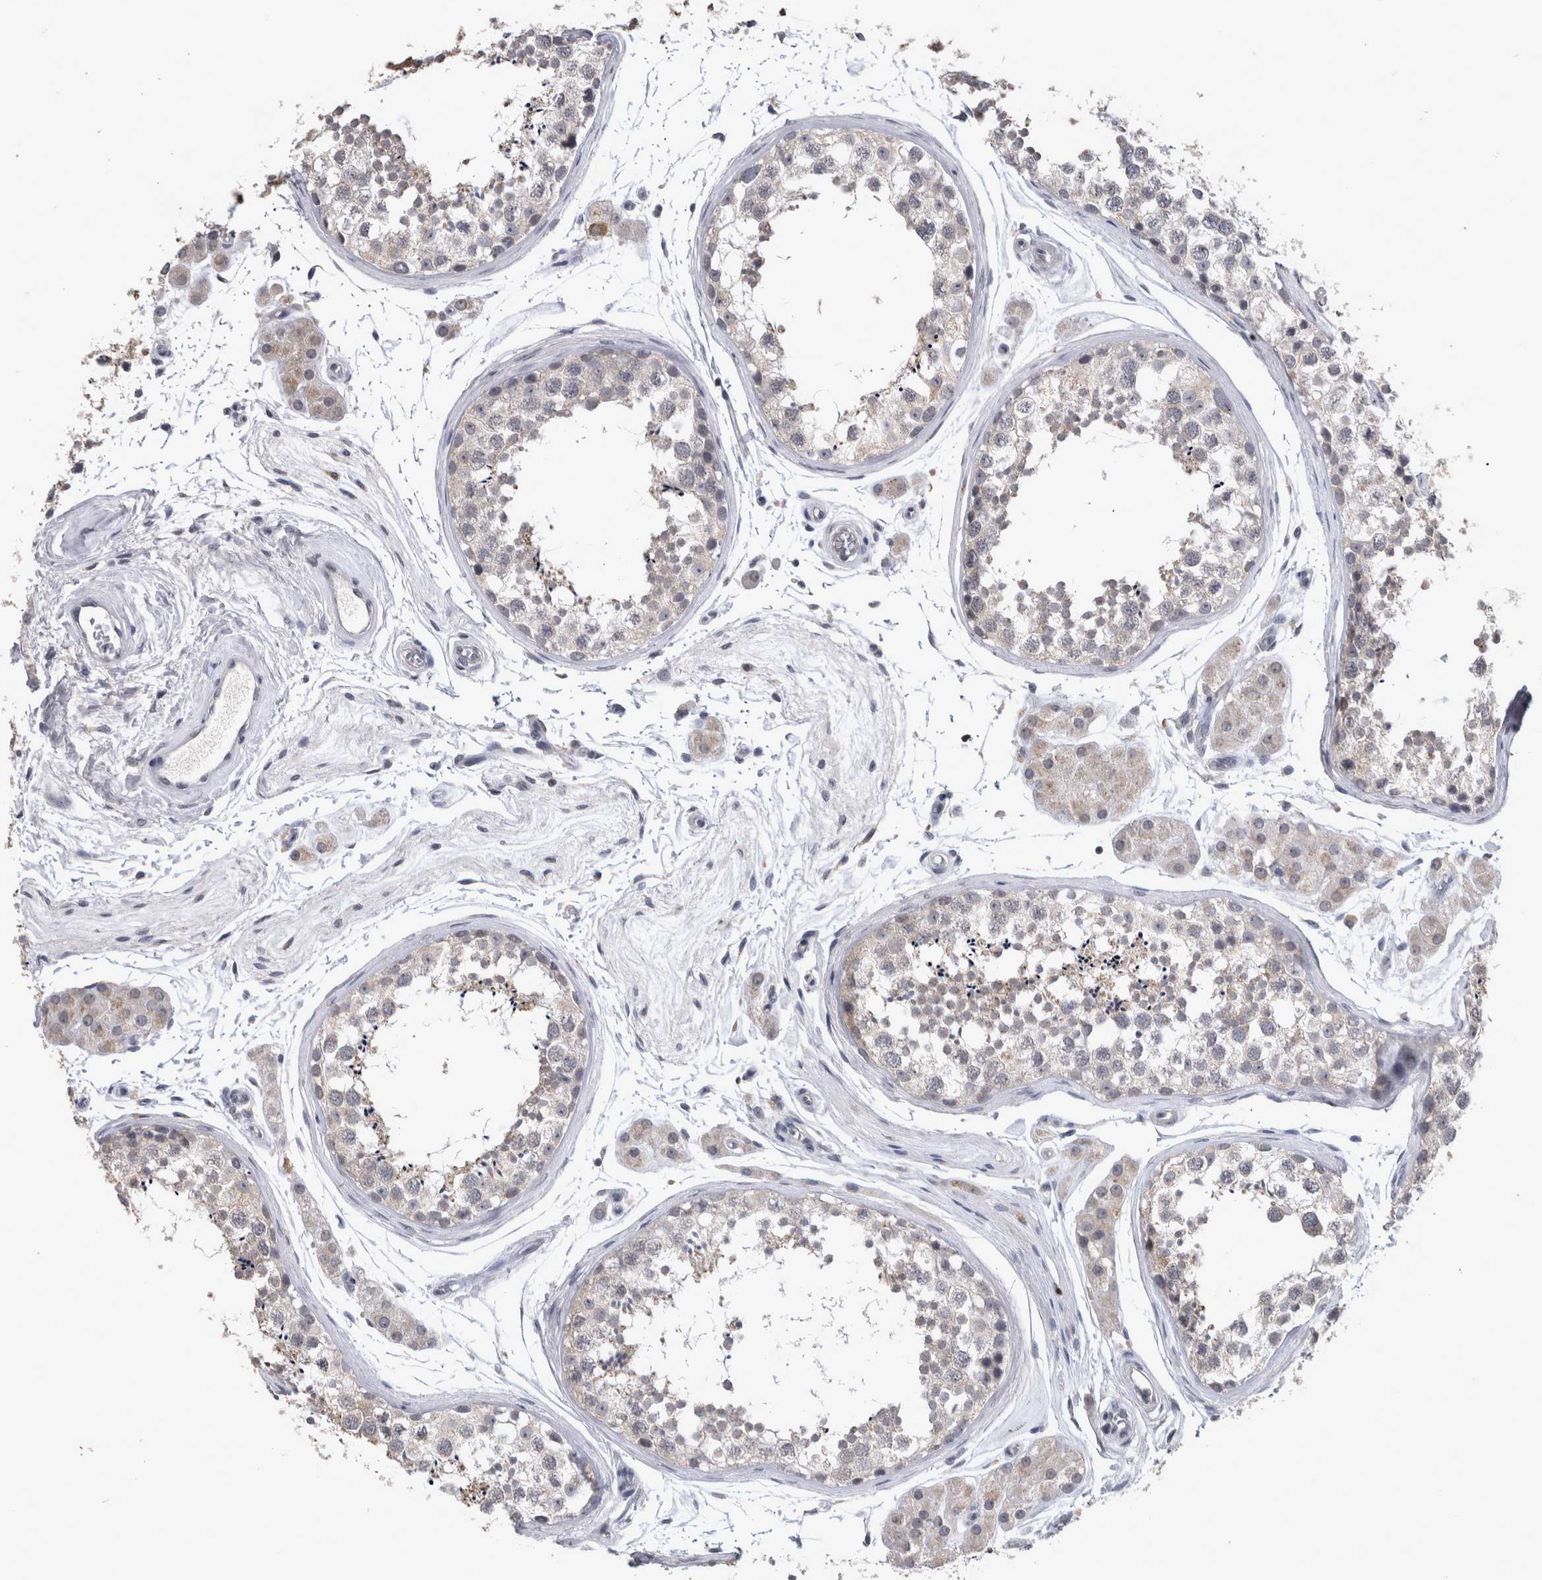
{"staining": {"intensity": "negative", "quantity": "none", "location": "none"}, "tissue": "testis", "cell_type": "Cells in seminiferous ducts", "image_type": "normal", "snomed": [{"axis": "morphology", "description": "Normal tissue, NOS"}, {"axis": "topography", "description": "Testis"}], "caption": "The image demonstrates no staining of cells in seminiferous ducts in benign testis.", "gene": "WNT7A", "patient": {"sex": "male", "age": 56}}